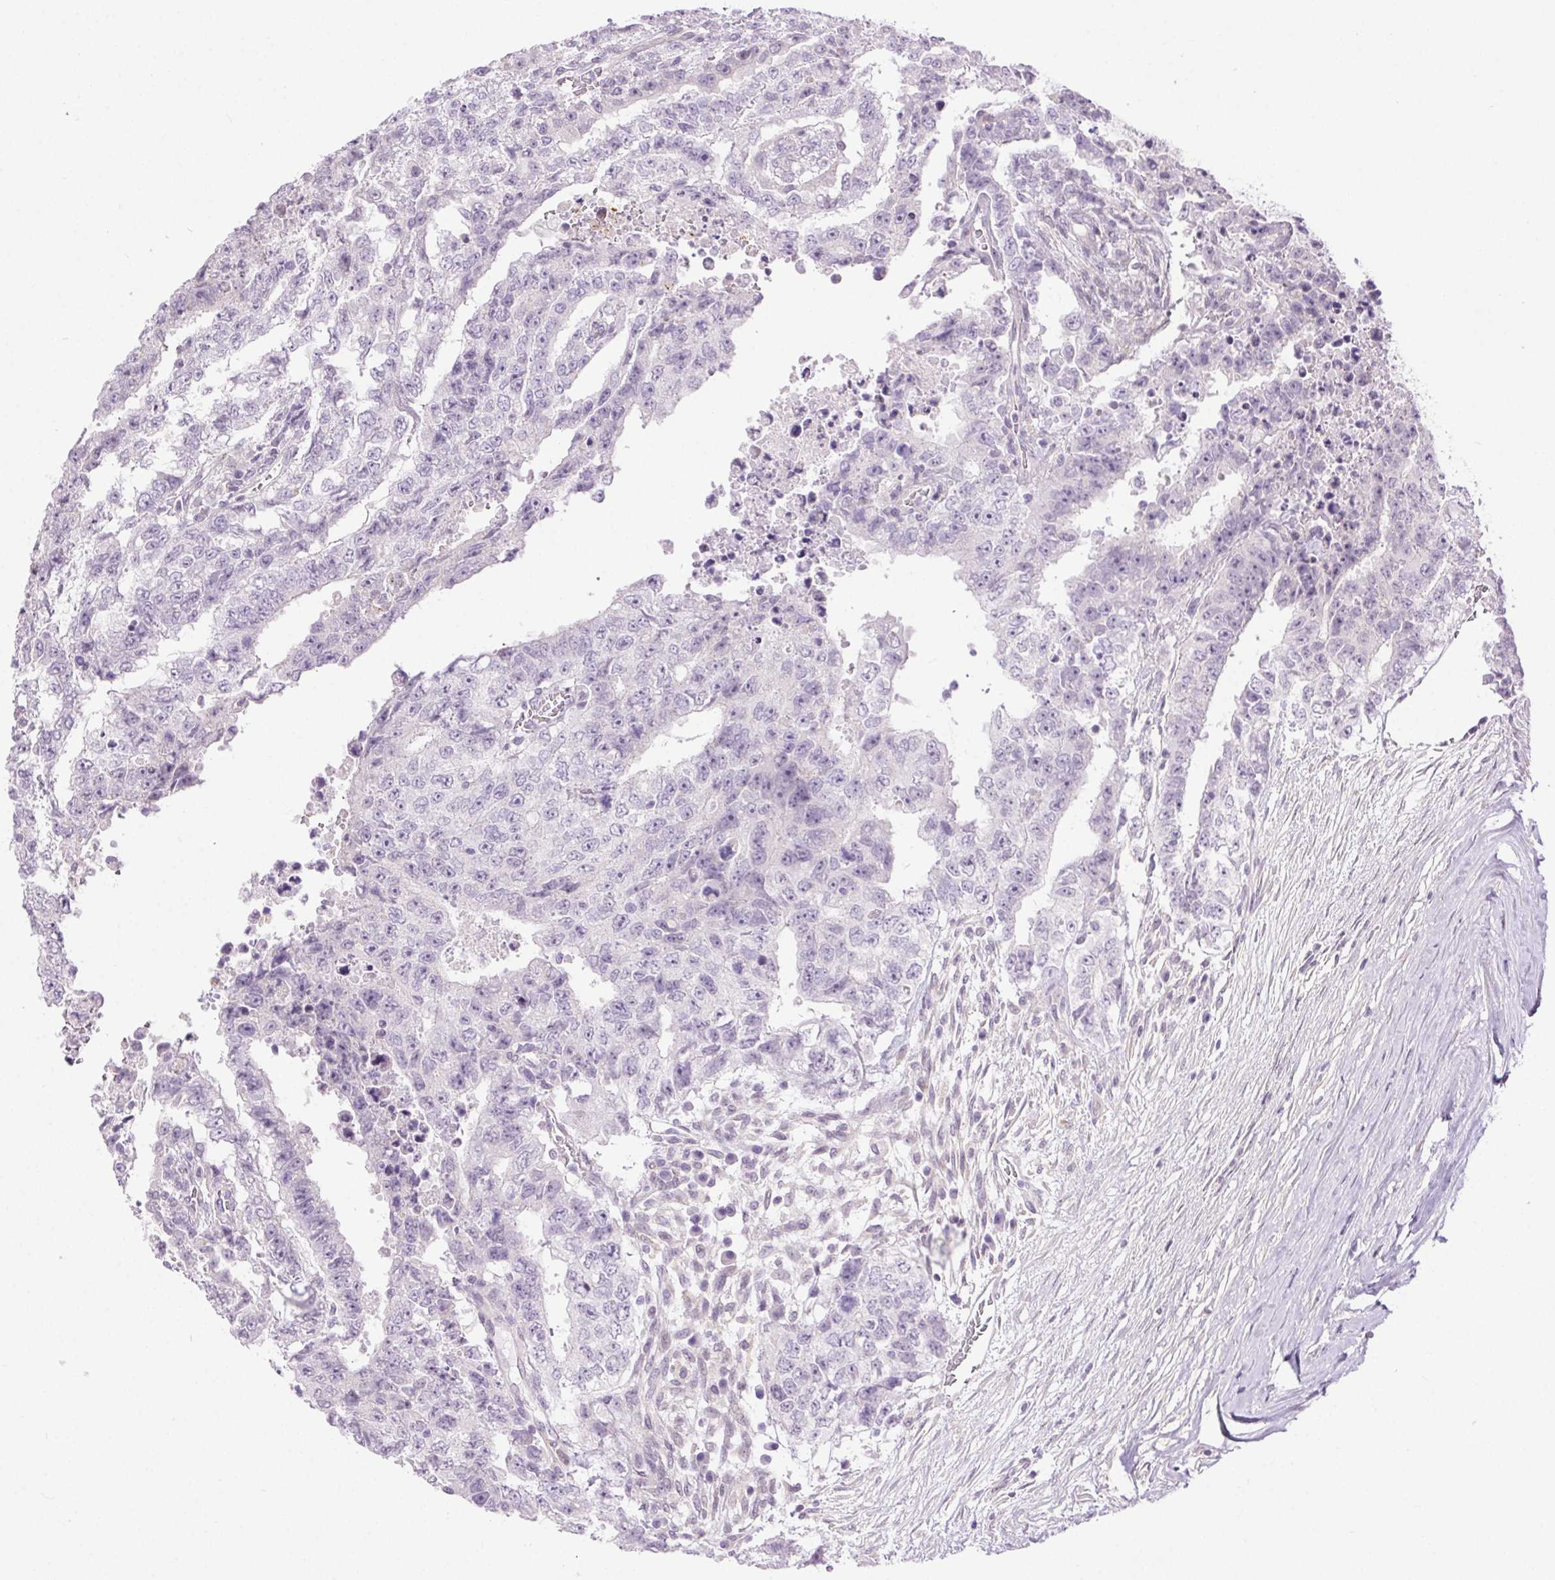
{"staining": {"intensity": "negative", "quantity": "none", "location": "none"}, "tissue": "testis cancer", "cell_type": "Tumor cells", "image_type": "cancer", "snomed": [{"axis": "morphology", "description": "Carcinoma, Embryonal, NOS"}, {"axis": "topography", "description": "Testis"}], "caption": "Immunohistochemistry (IHC) of human embryonal carcinoma (testis) displays no staining in tumor cells.", "gene": "SYT11", "patient": {"sex": "male", "age": 24}}